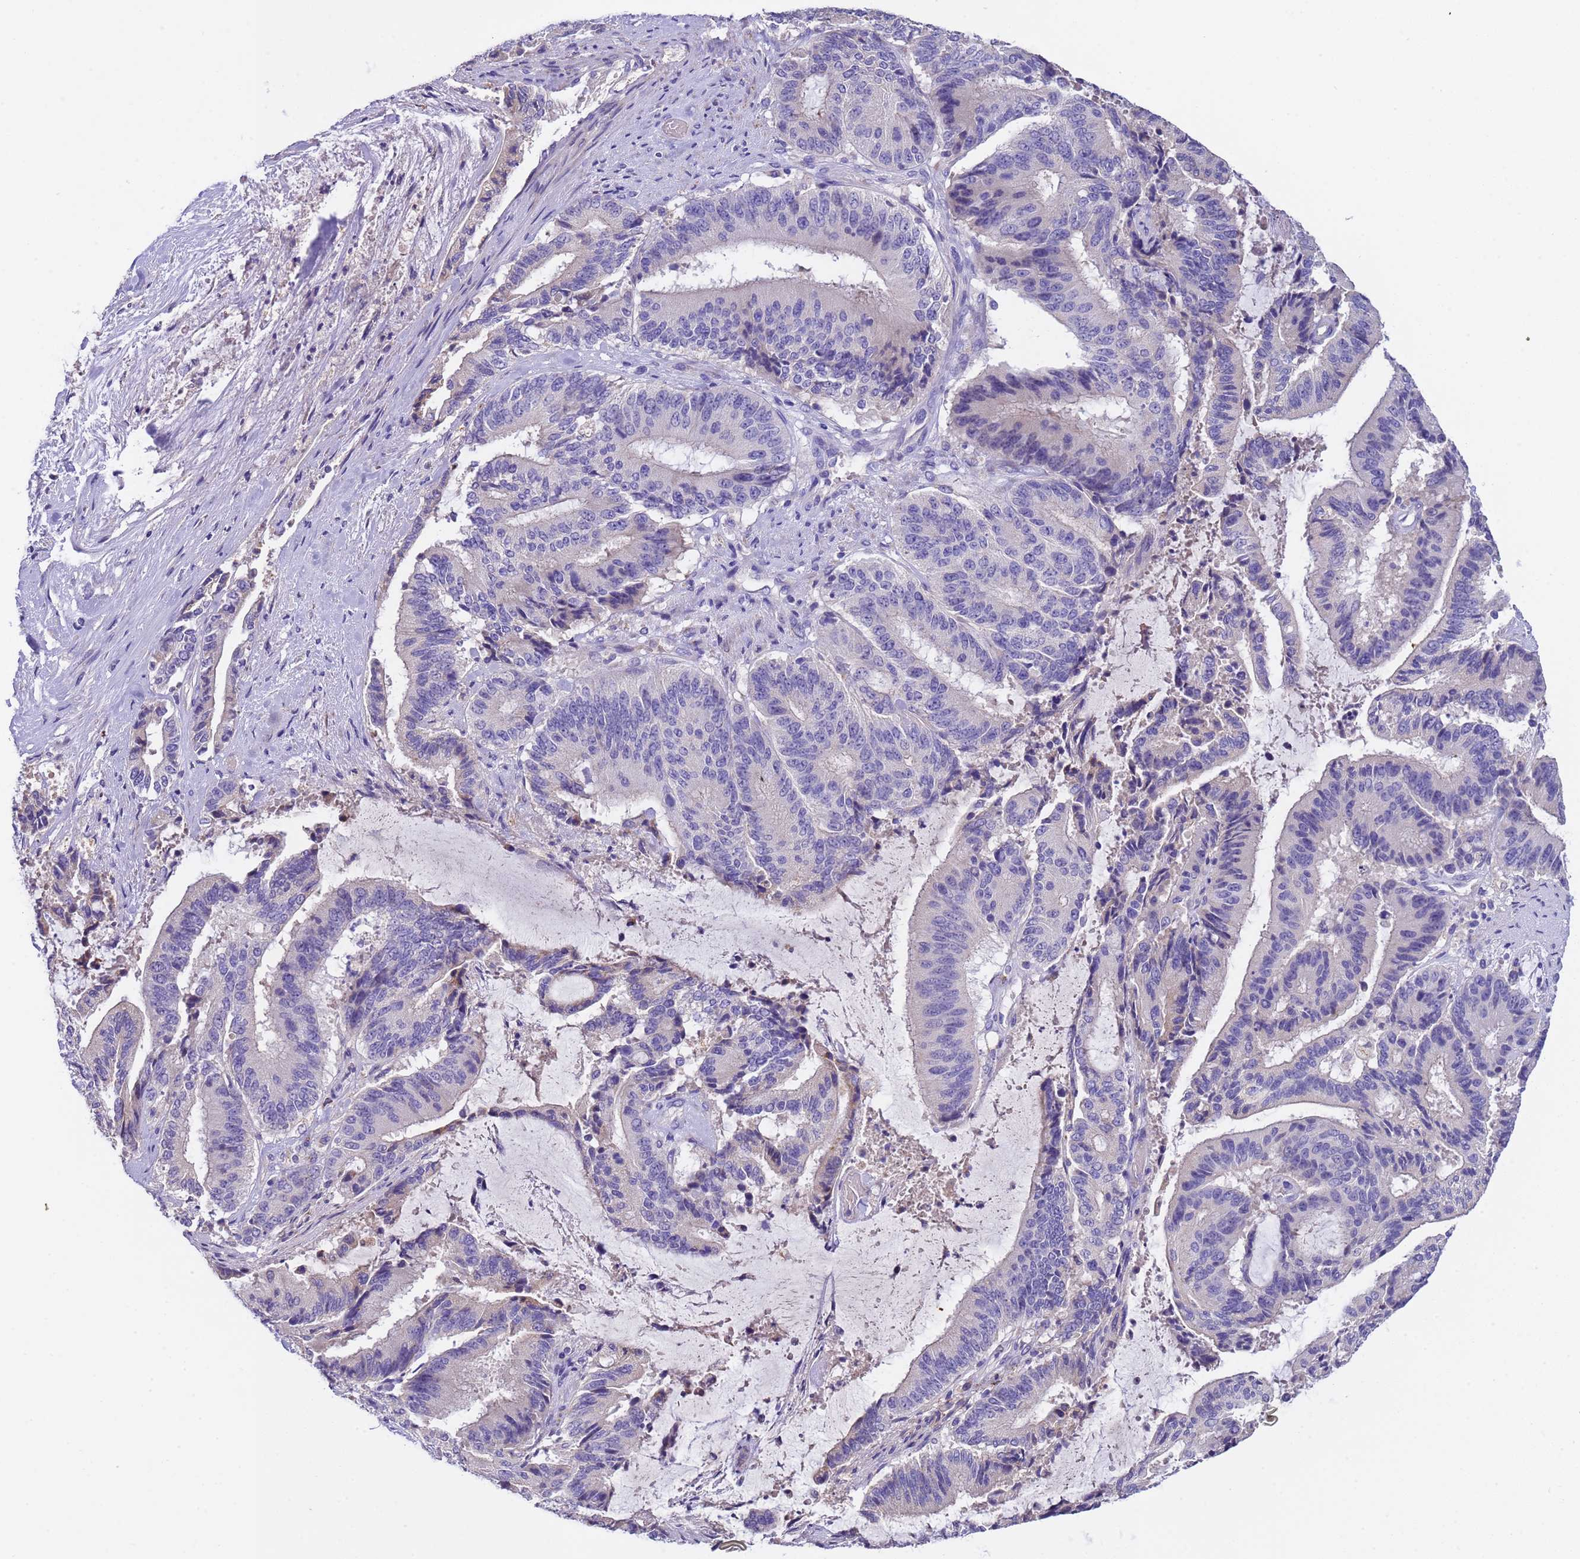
{"staining": {"intensity": "negative", "quantity": "none", "location": "none"}, "tissue": "liver cancer", "cell_type": "Tumor cells", "image_type": "cancer", "snomed": [{"axis": "morphology", "description": "Normal tissue, NOS"}, {"axis": "morphology", "description": "Cholangiocarcinoma"}, {"axis": "topography", "description": "Liver"}, {"axis": "topography", "description": "Peripheral nerve tissue"}], "caption": "A photomicrograph of human liver cancer (cholangiocarcinoma) is negative for staining in tumor cells.", "gene": "SLC24A3", "patient": {"sex": "female", "age": 73}}